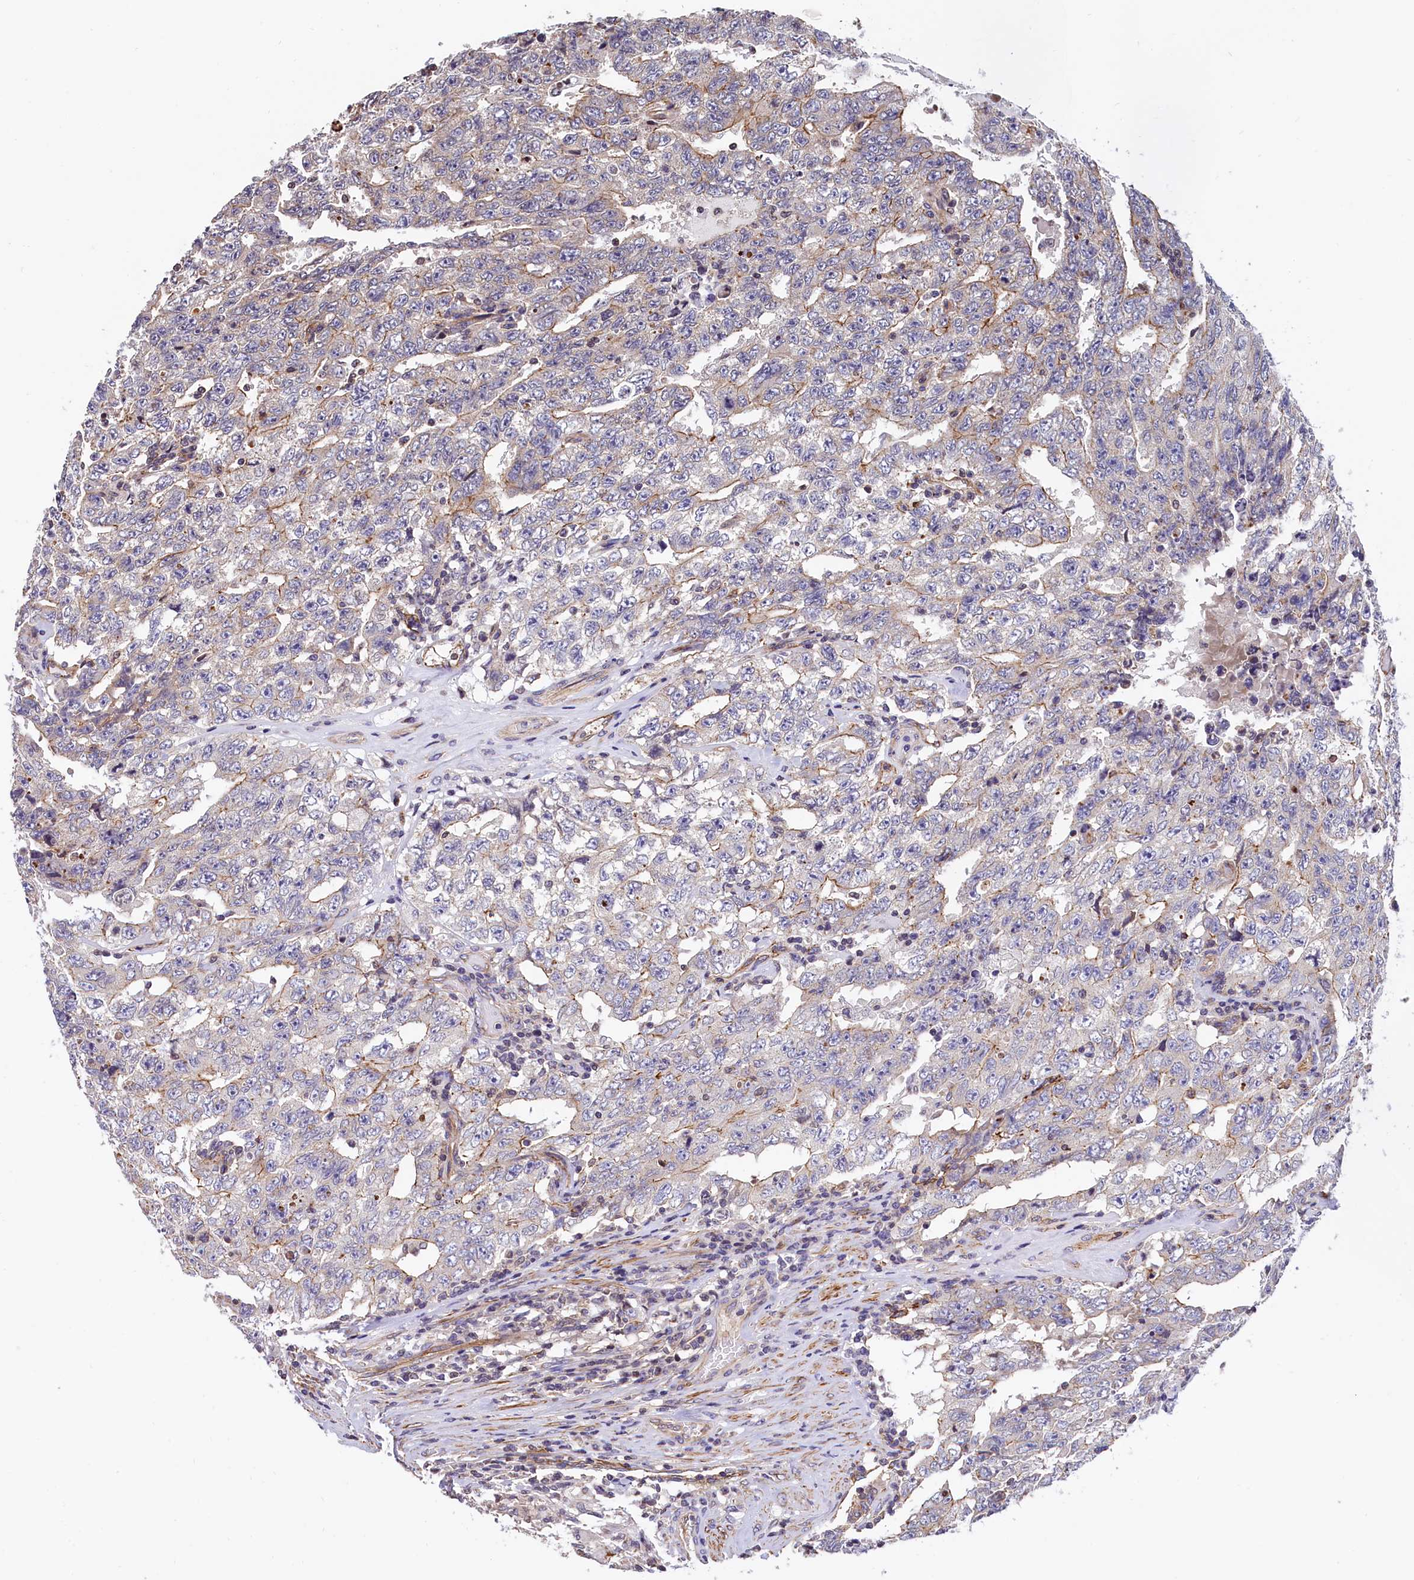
{"staining": {"intensity": "weak", "quantity": "25%-75%", "location": "cytoplasmic/membranous"}, "tissue": "testis cancer", "cell_type": "Tumor cells", "image_type": "cancer", "snomed": [{"axis": "morphology", "description": "Carcinoma, Embryonal, NOS"}, {"axis": "topography", "description": "Testis"}], "caption": "A micrograph showing weak cytoplasmic/membranous positivity in approximately 25%-75% of tumor cells in testis cancer, as visualized by brown immunohistochemical staining.", "gene": "ZNF2", "patient": {"sex": "male", "age": 26}}